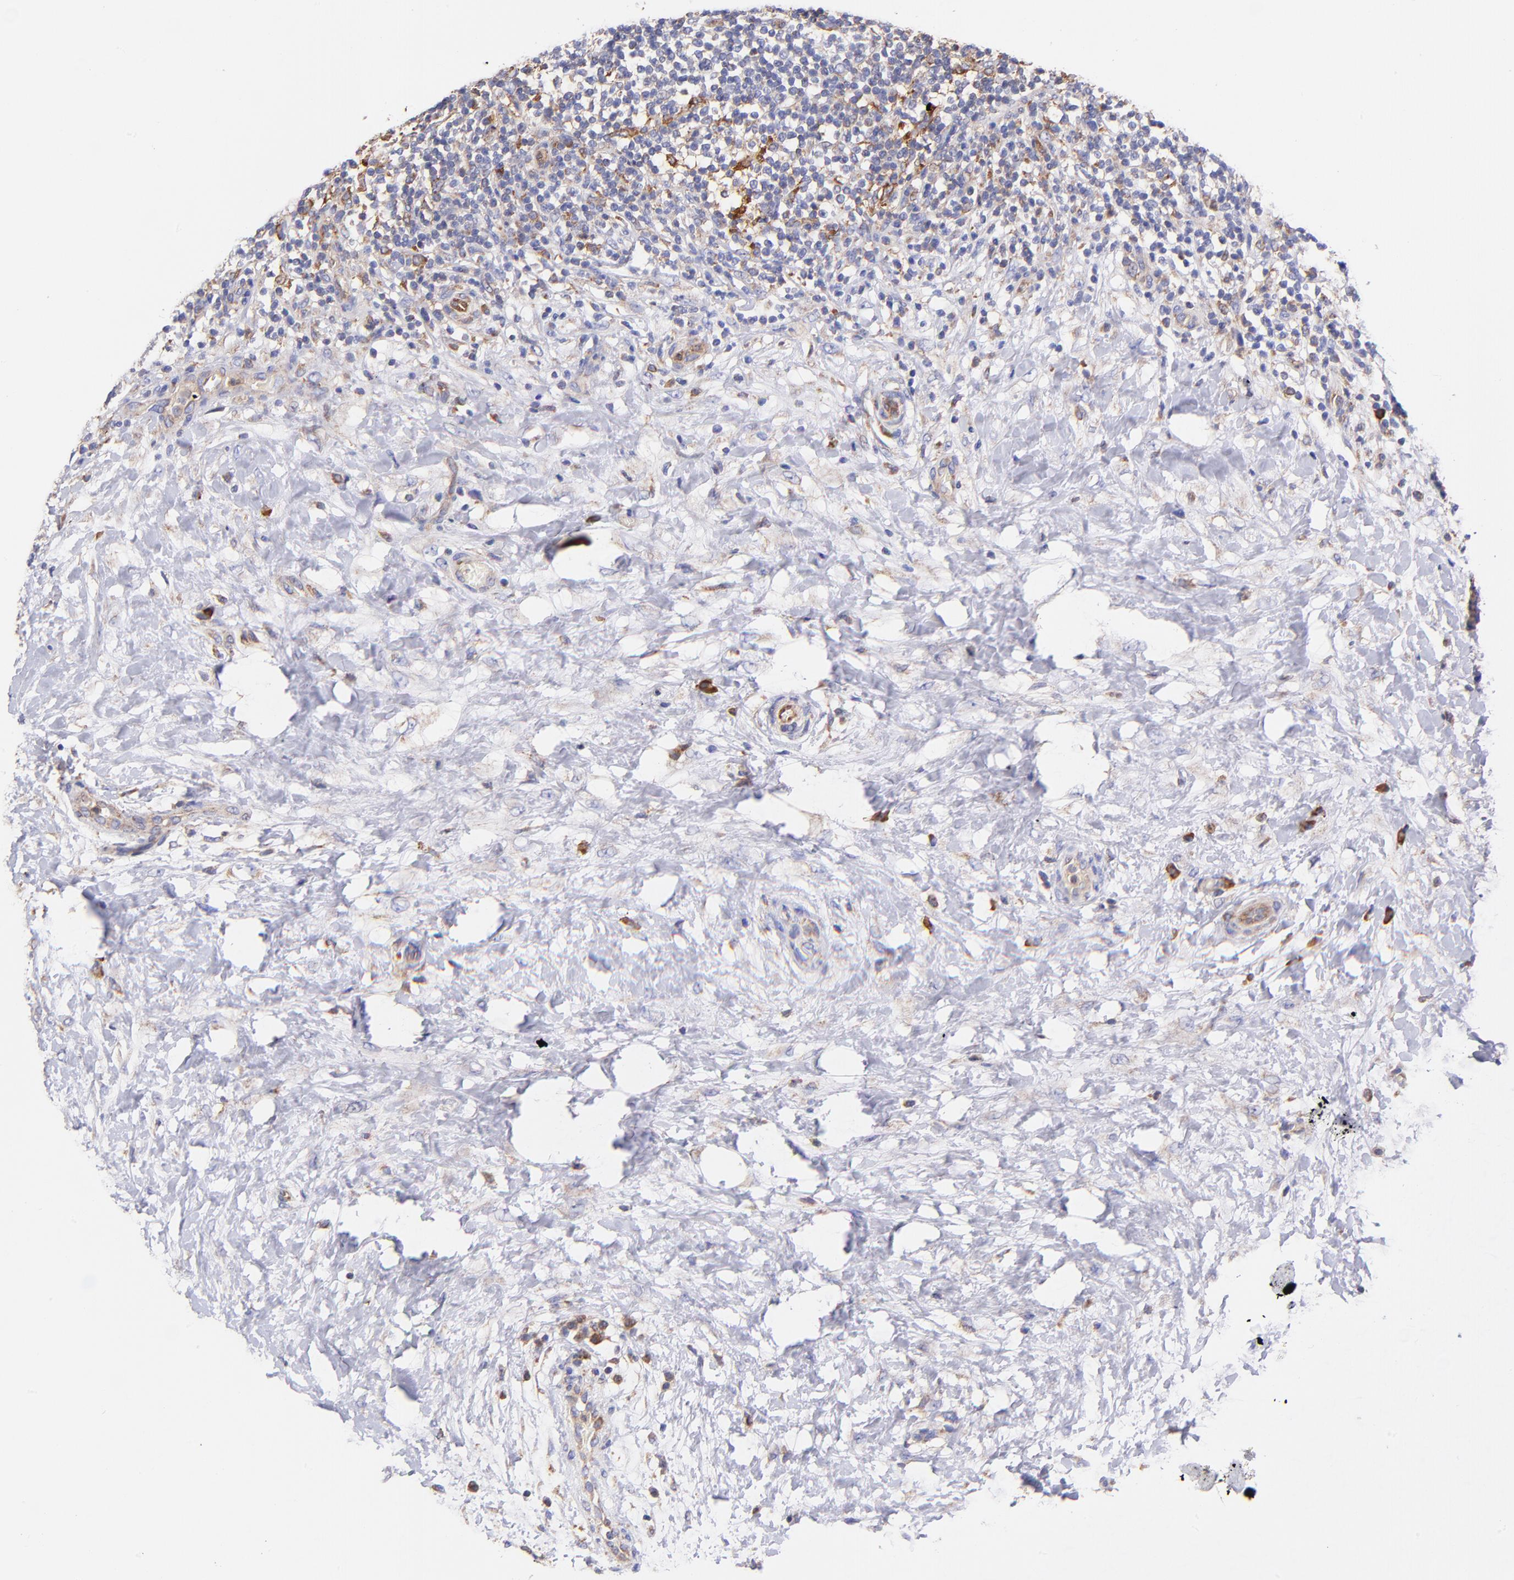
{"staining": {"intensity": "moderate", "quantity": "<25%", "location": "cytoplasmic/membranous"}, "tissue": "lymphoma", "cell_type": "Tumor cells", "image_type": "cancer", "snomed": [{"axis": "morphology", "description": "Malignant lymphoma, non-Hodgkin's type, Low grade"}, {"axis": "topography", "description": "Lymph node"}], "caption": "DAB (3,3'-diaminobenzidine) immunohistochemical staining of lymphoma displays moderate cytoplasmic/membranous protein staining in about <25% of tumor cells. The protein of interest is shown in brown color, while the nuclei are stained blue.", "gene": "PREX1", "patient": {"sex": "female", "age": 76}}